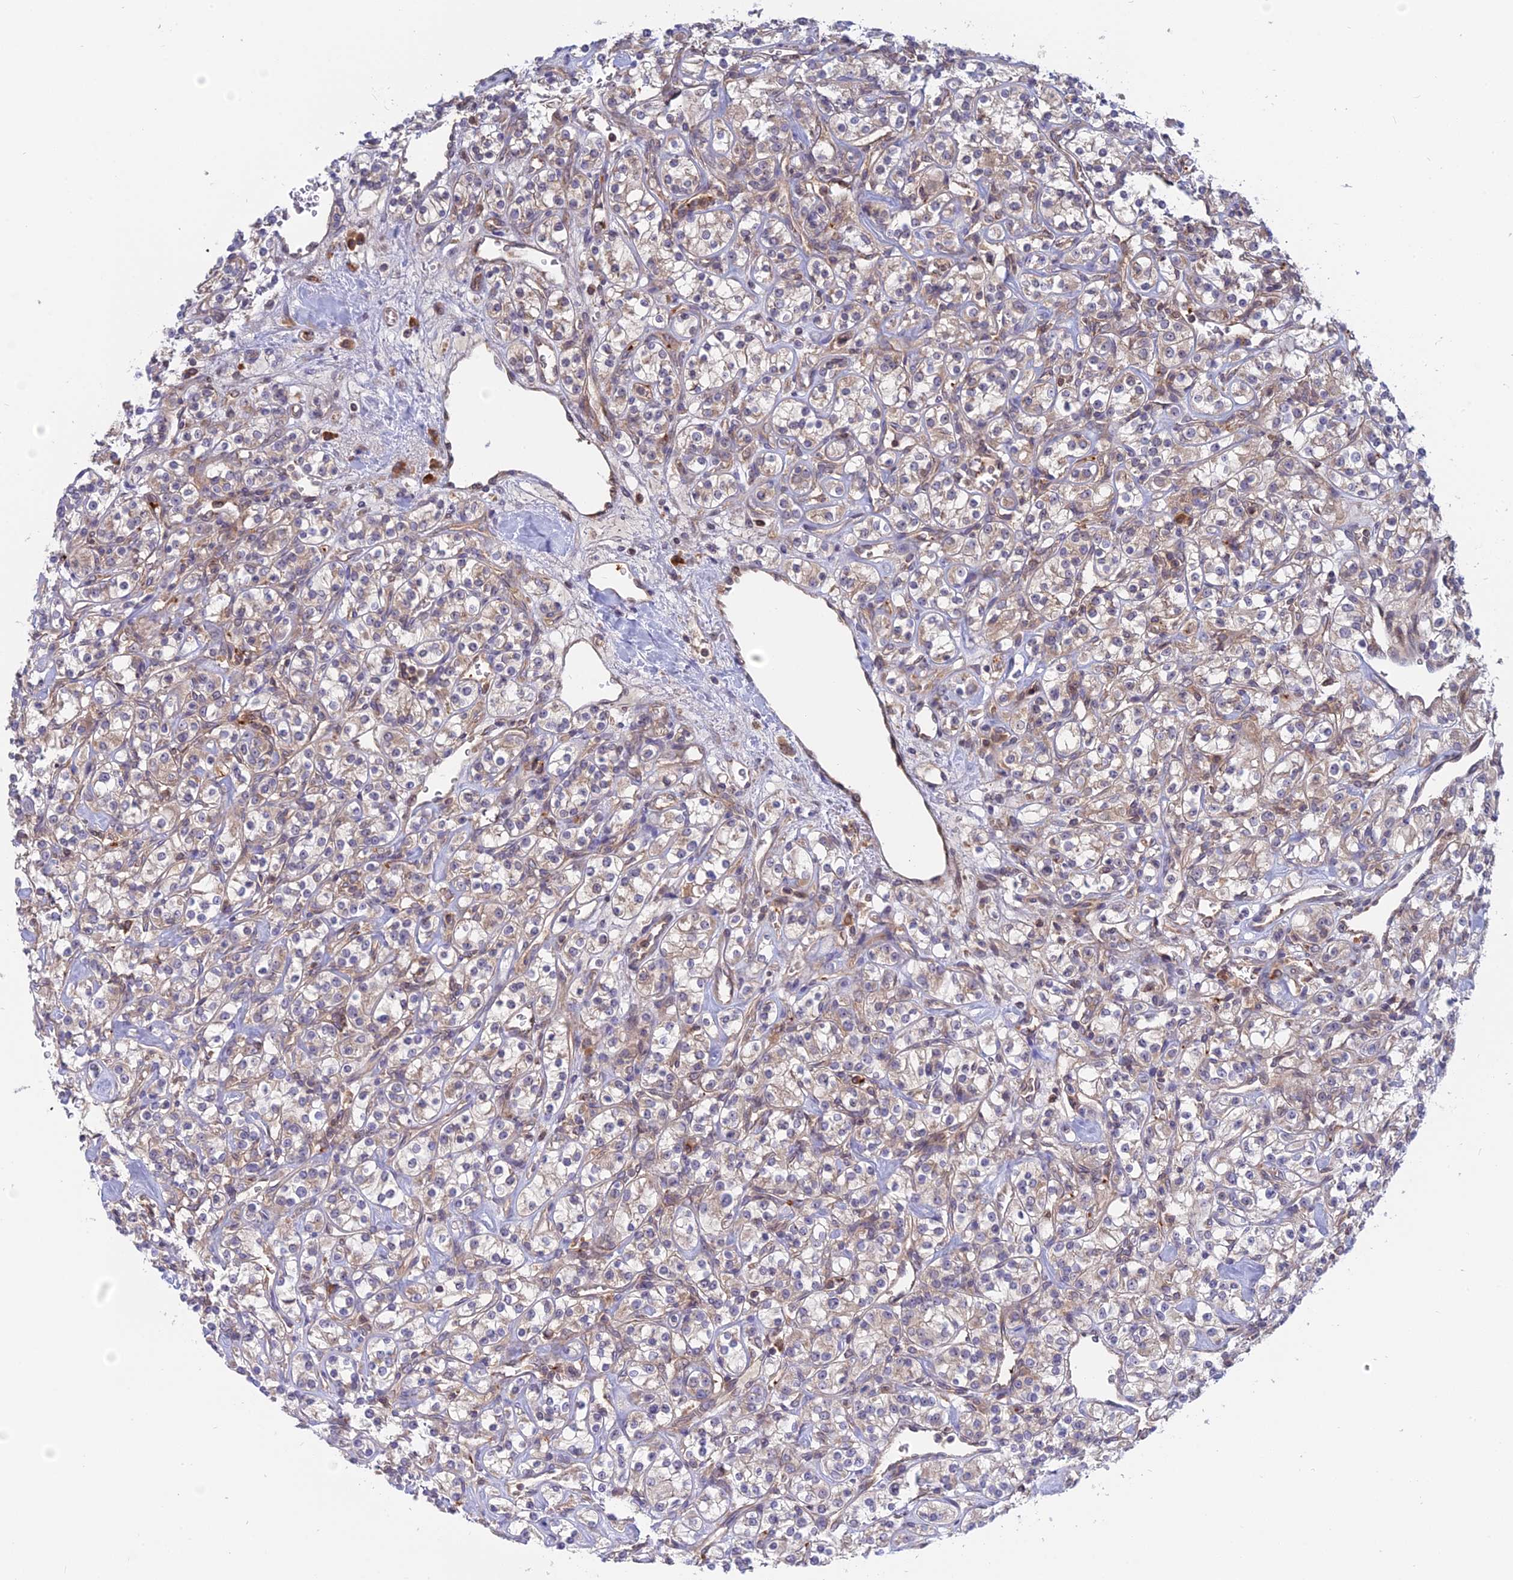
{"staining": {"intensity": "weak", "quantity": "<25%", "location": "cytoplasmic/membranous"}, "tissue": "renal cancer", "cell_type": "Tumor cells", "image_type": "cancer", "snomed": [{"axis": "morphology", "description": "Adenocarcinoma, NOS"}, {"axis": "topography", "description": "Kidney"}], "caption": "Protein analysis of adenocarcinoma (renal) reveals no significant staining in tumor cells.", "gene": "IL21R", "patient": {"sex": "male", "age": 77}}